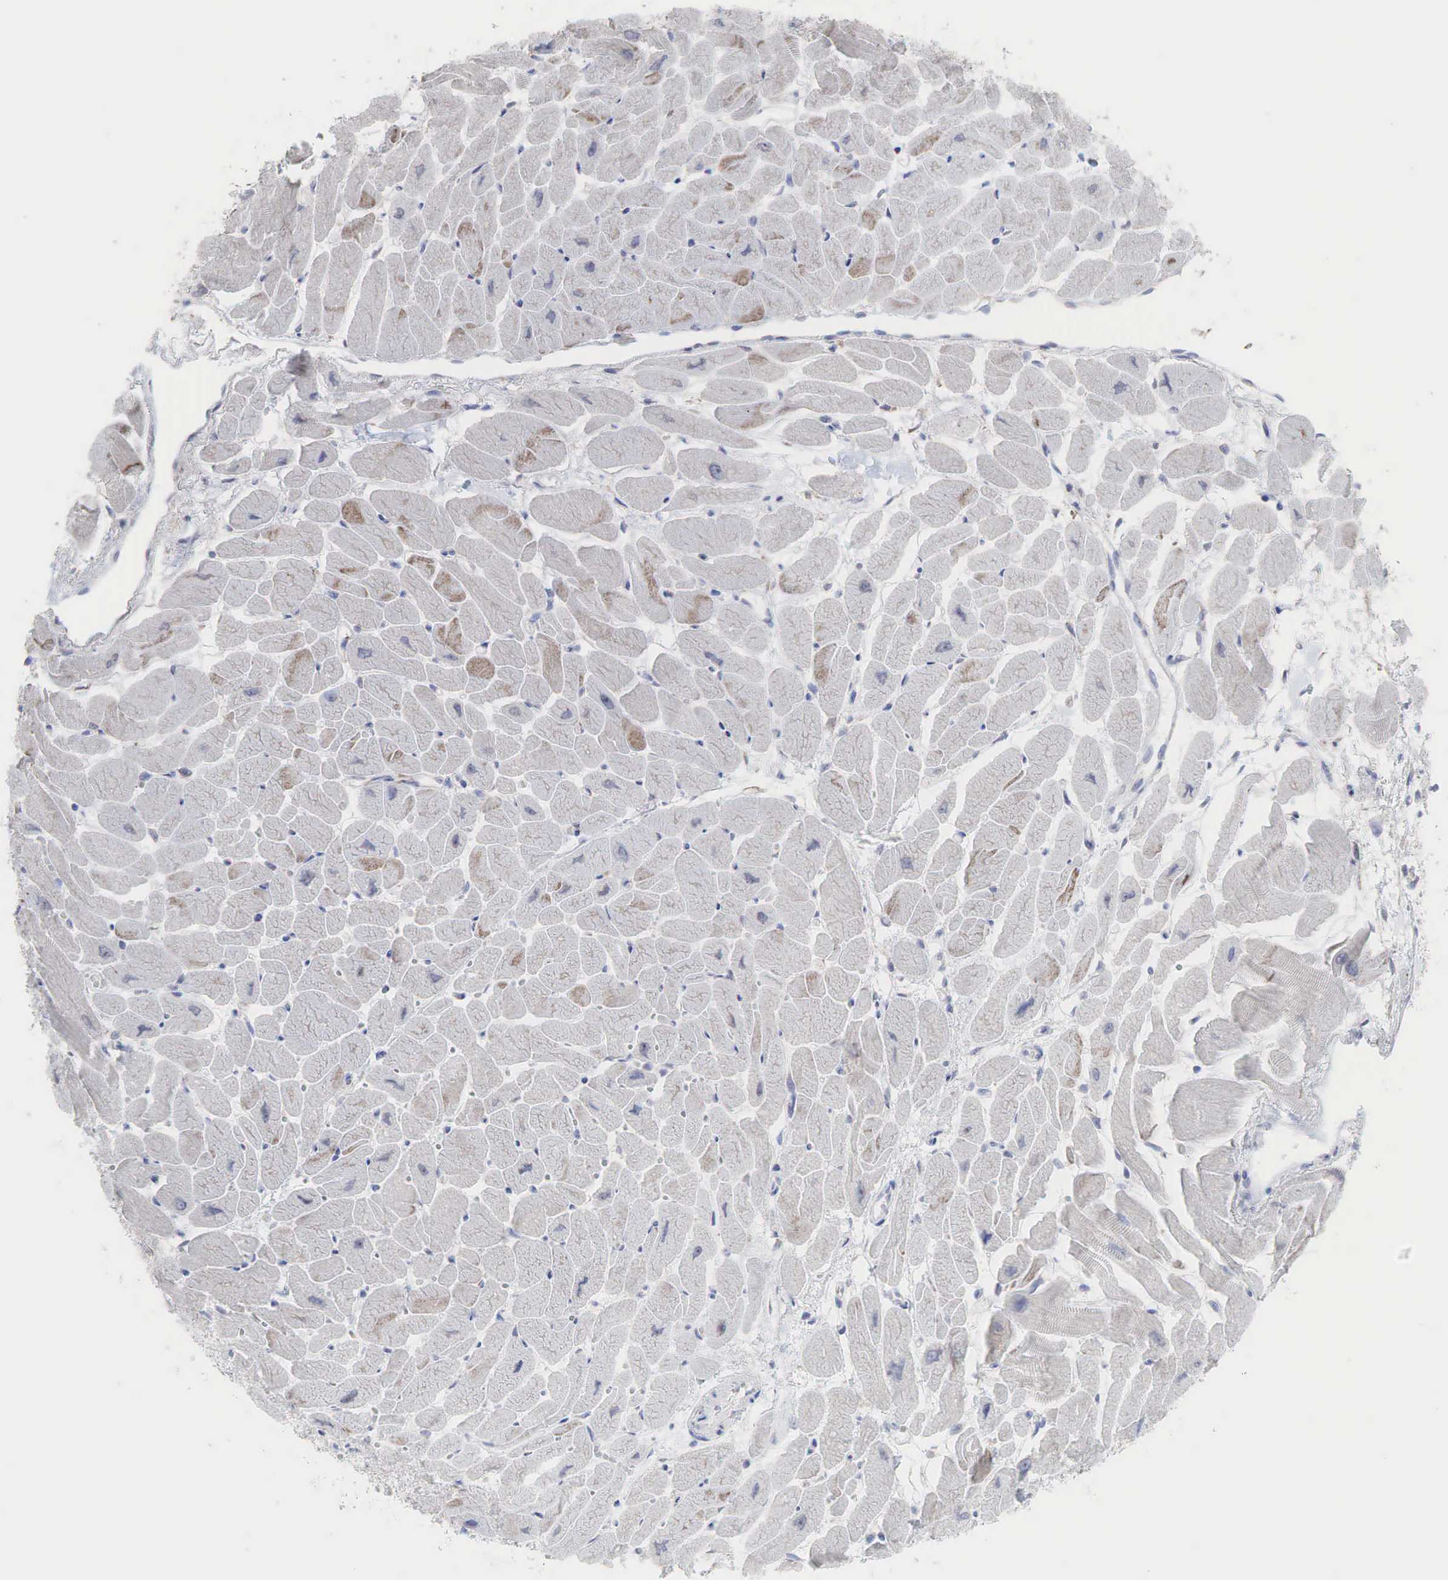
{"staining": {"intensity": "weak", "quantity": "<25%", "location": "cytoplasmic/membranous,nuclear"}, "tissue": "heart muscle", "cell_type": "Cardiomyocytes", "image_type": "normal", "snomed": [{"axis": "morphology", "description": "Normal tissue, NOS"}, {"axis": "topography", "description": "Heart"}], "caption": "A micrograph of human heart muscle is negative for staining in cardiomyocytes.", "gene": "DKC1", "patient": {"sex": "female", "age": 54}}